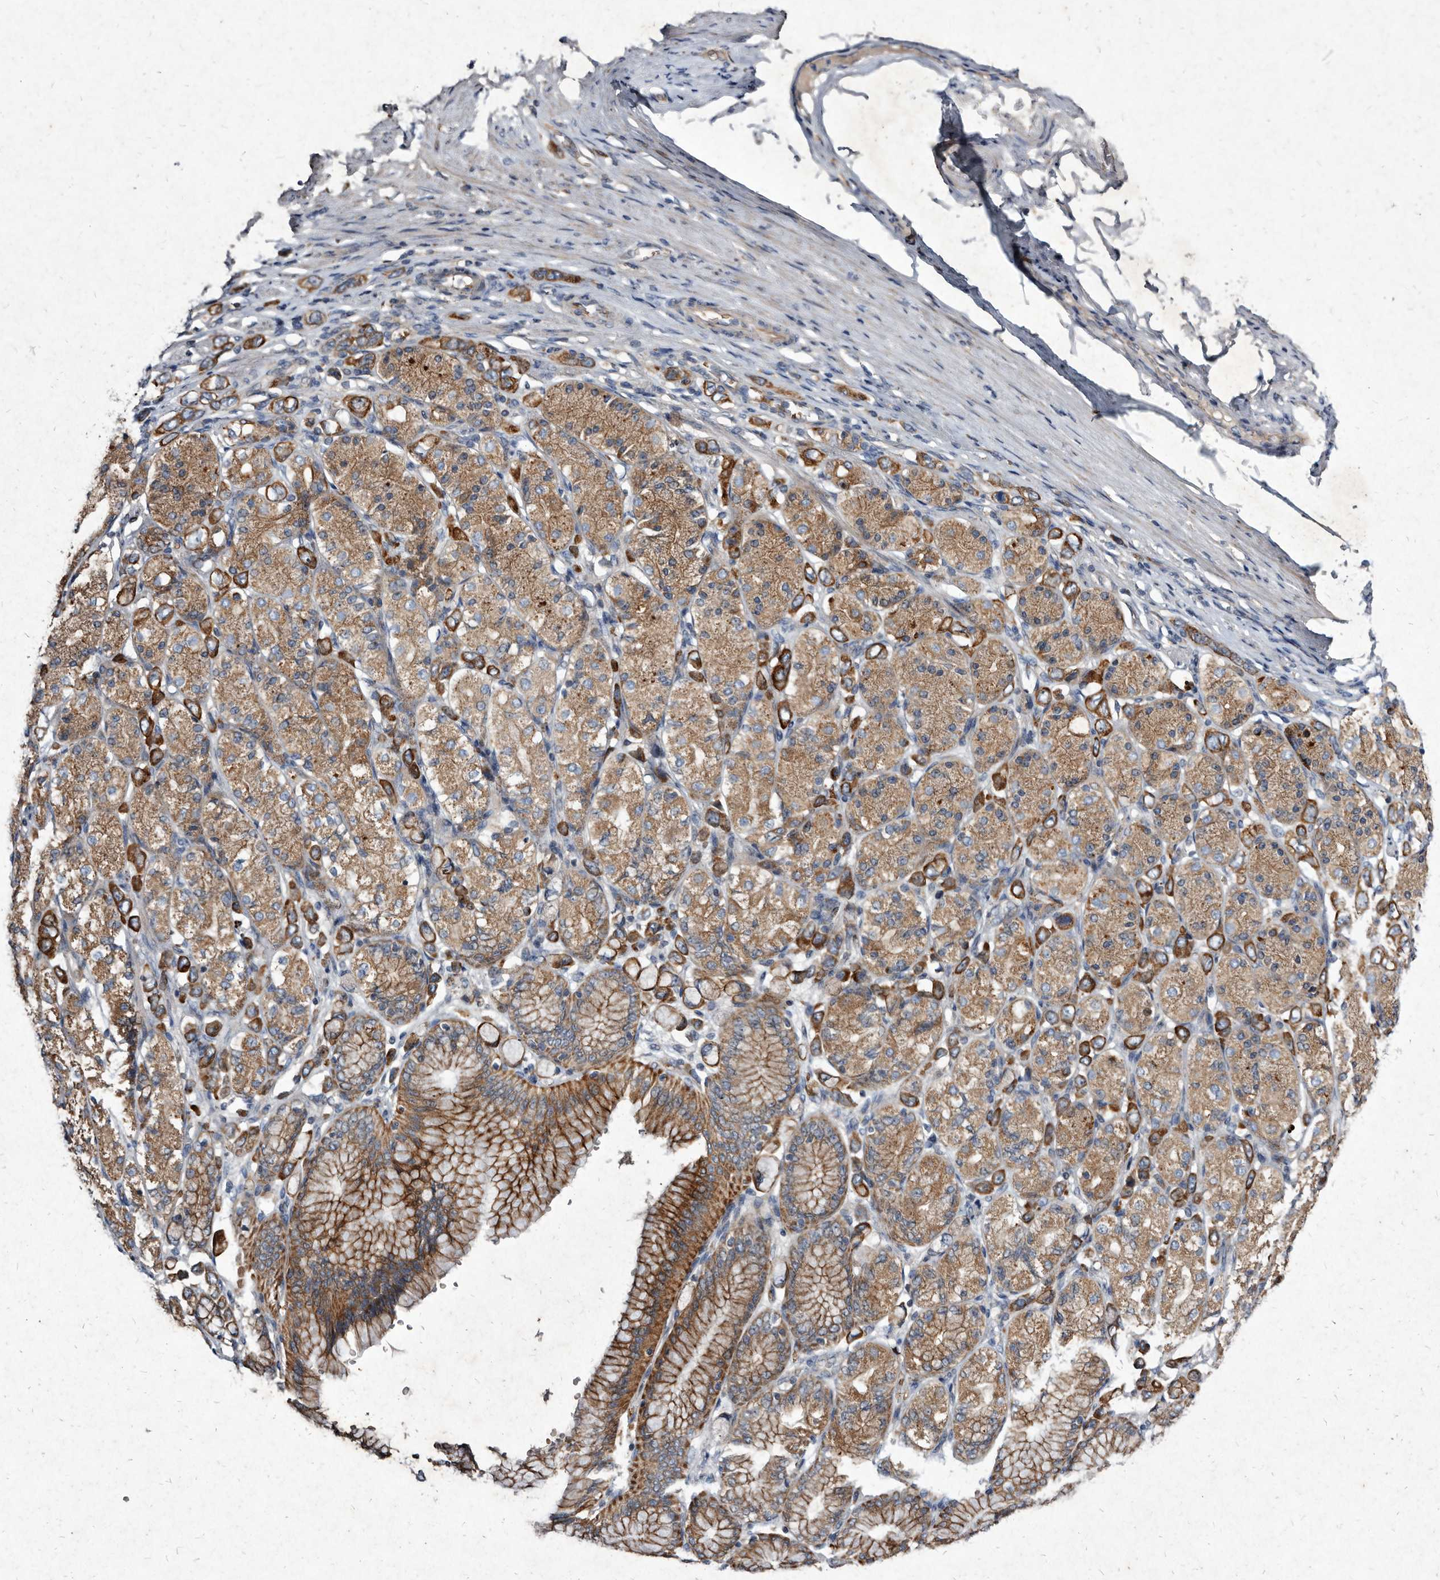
{"staining": {"intensity": "moderate", "quantity": ">75%", "location": "cytoplasmic/membranous"}, "tissue": "stomach cancer", "cell_type": "Tumor cells", "image_type": "cancer", "snomed": [{"axis": "morphology", "description": "Adenocarcinoma, NOS"}, {"axis": "topography", "description": "Stomach"}], "caption": "This micrograph demonstrates IHC staining of stomach cancer, with medium moderate cytoplasmic/membranous staining in about >75% of tumor cells.", "gene": "YPEL3", "patient": {"sex": "female", "age": 65}}